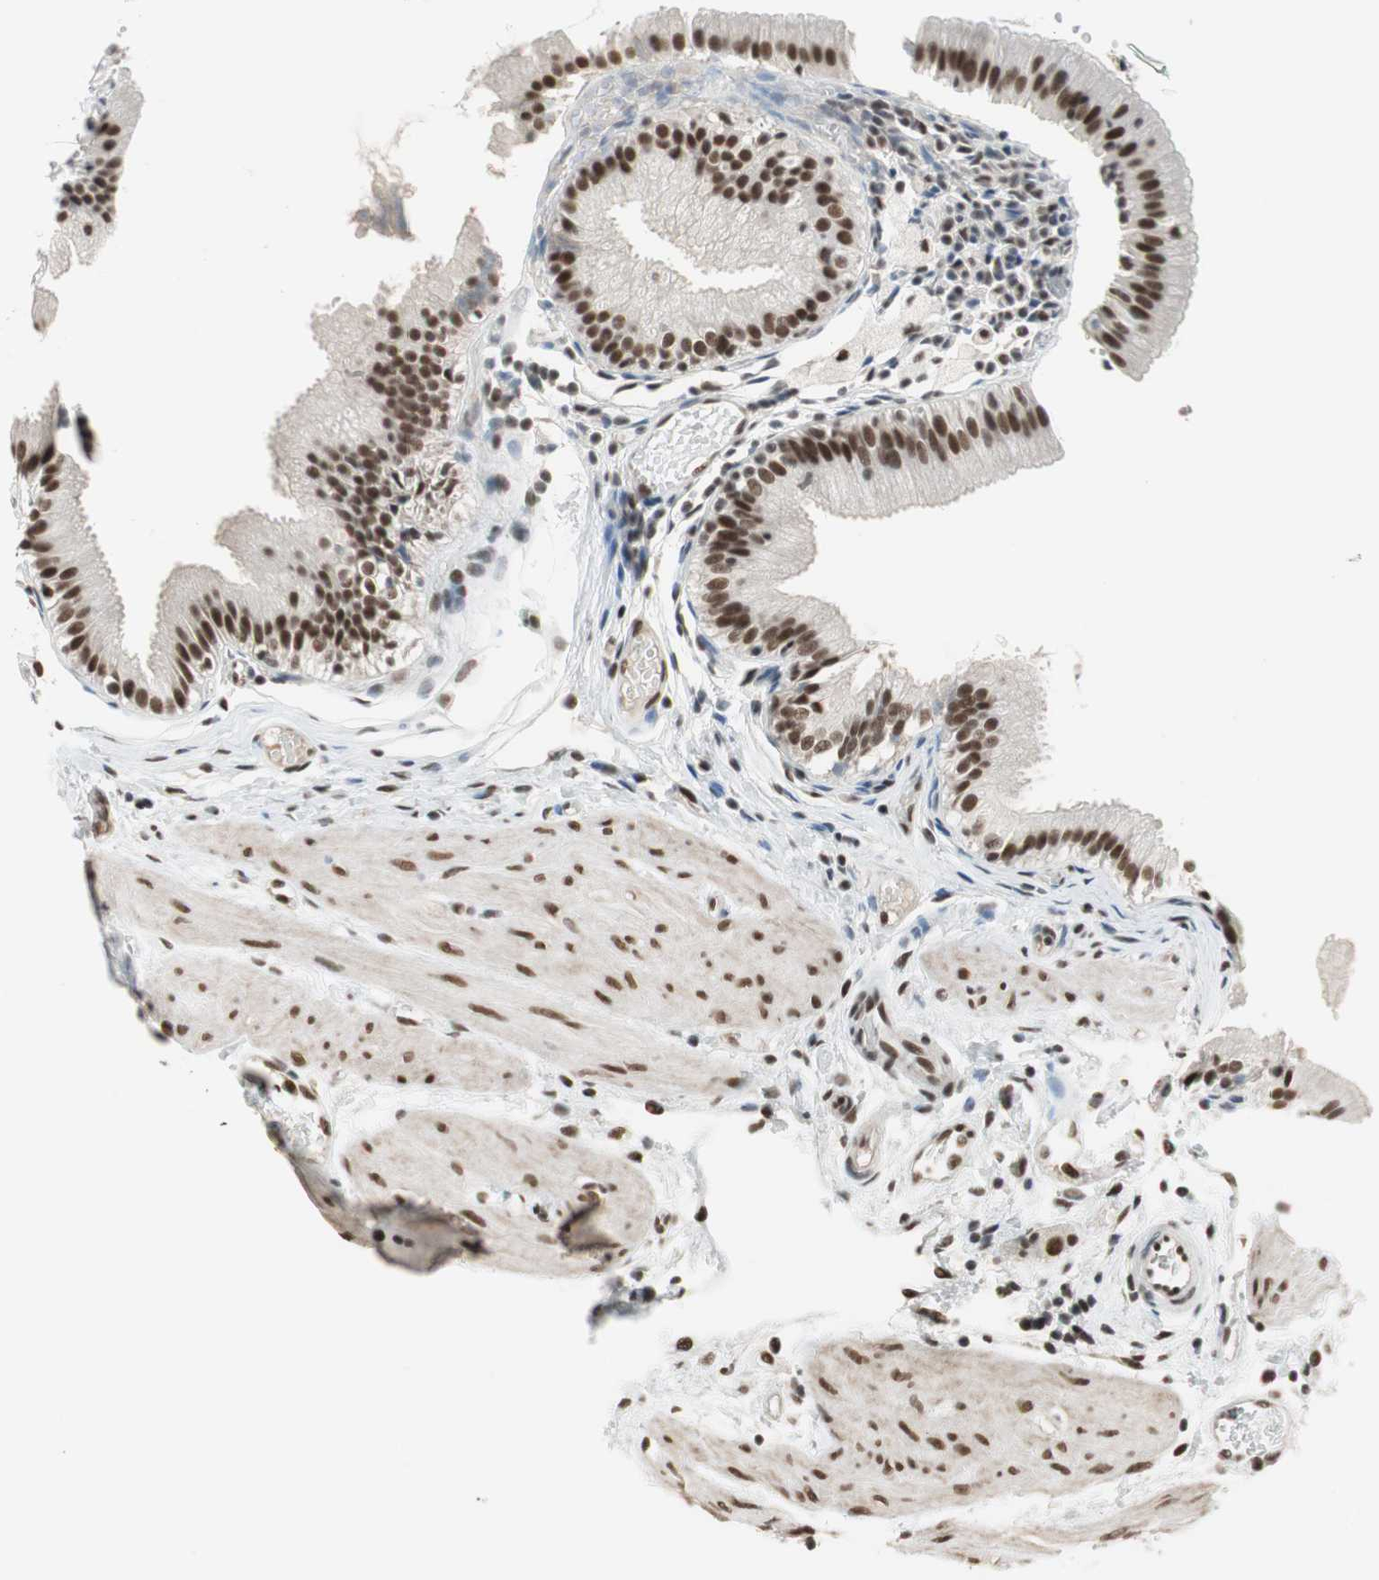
{"staining": {"intensity": "strong", "quantity": ">75%", "location": "nuclear"}, "tissue": "gallbladder", "cell_type": "Glandular cells", "image_type": "normal", "snomed": [{"axis": "morphology", "description": "Normal tissue, NOS"}, {"axis": "topography", "description": "Gallbladder"}], "caption": "Normal gallbladder exhibits strong nuclear staining in approximately >75% of glandular cells, visualized by immunohistochemistry. (Brightfield microscopy of DAB IHC at high magnification).", "gene": "RTF1", "patient": {"sex": "female", "age": 26}}